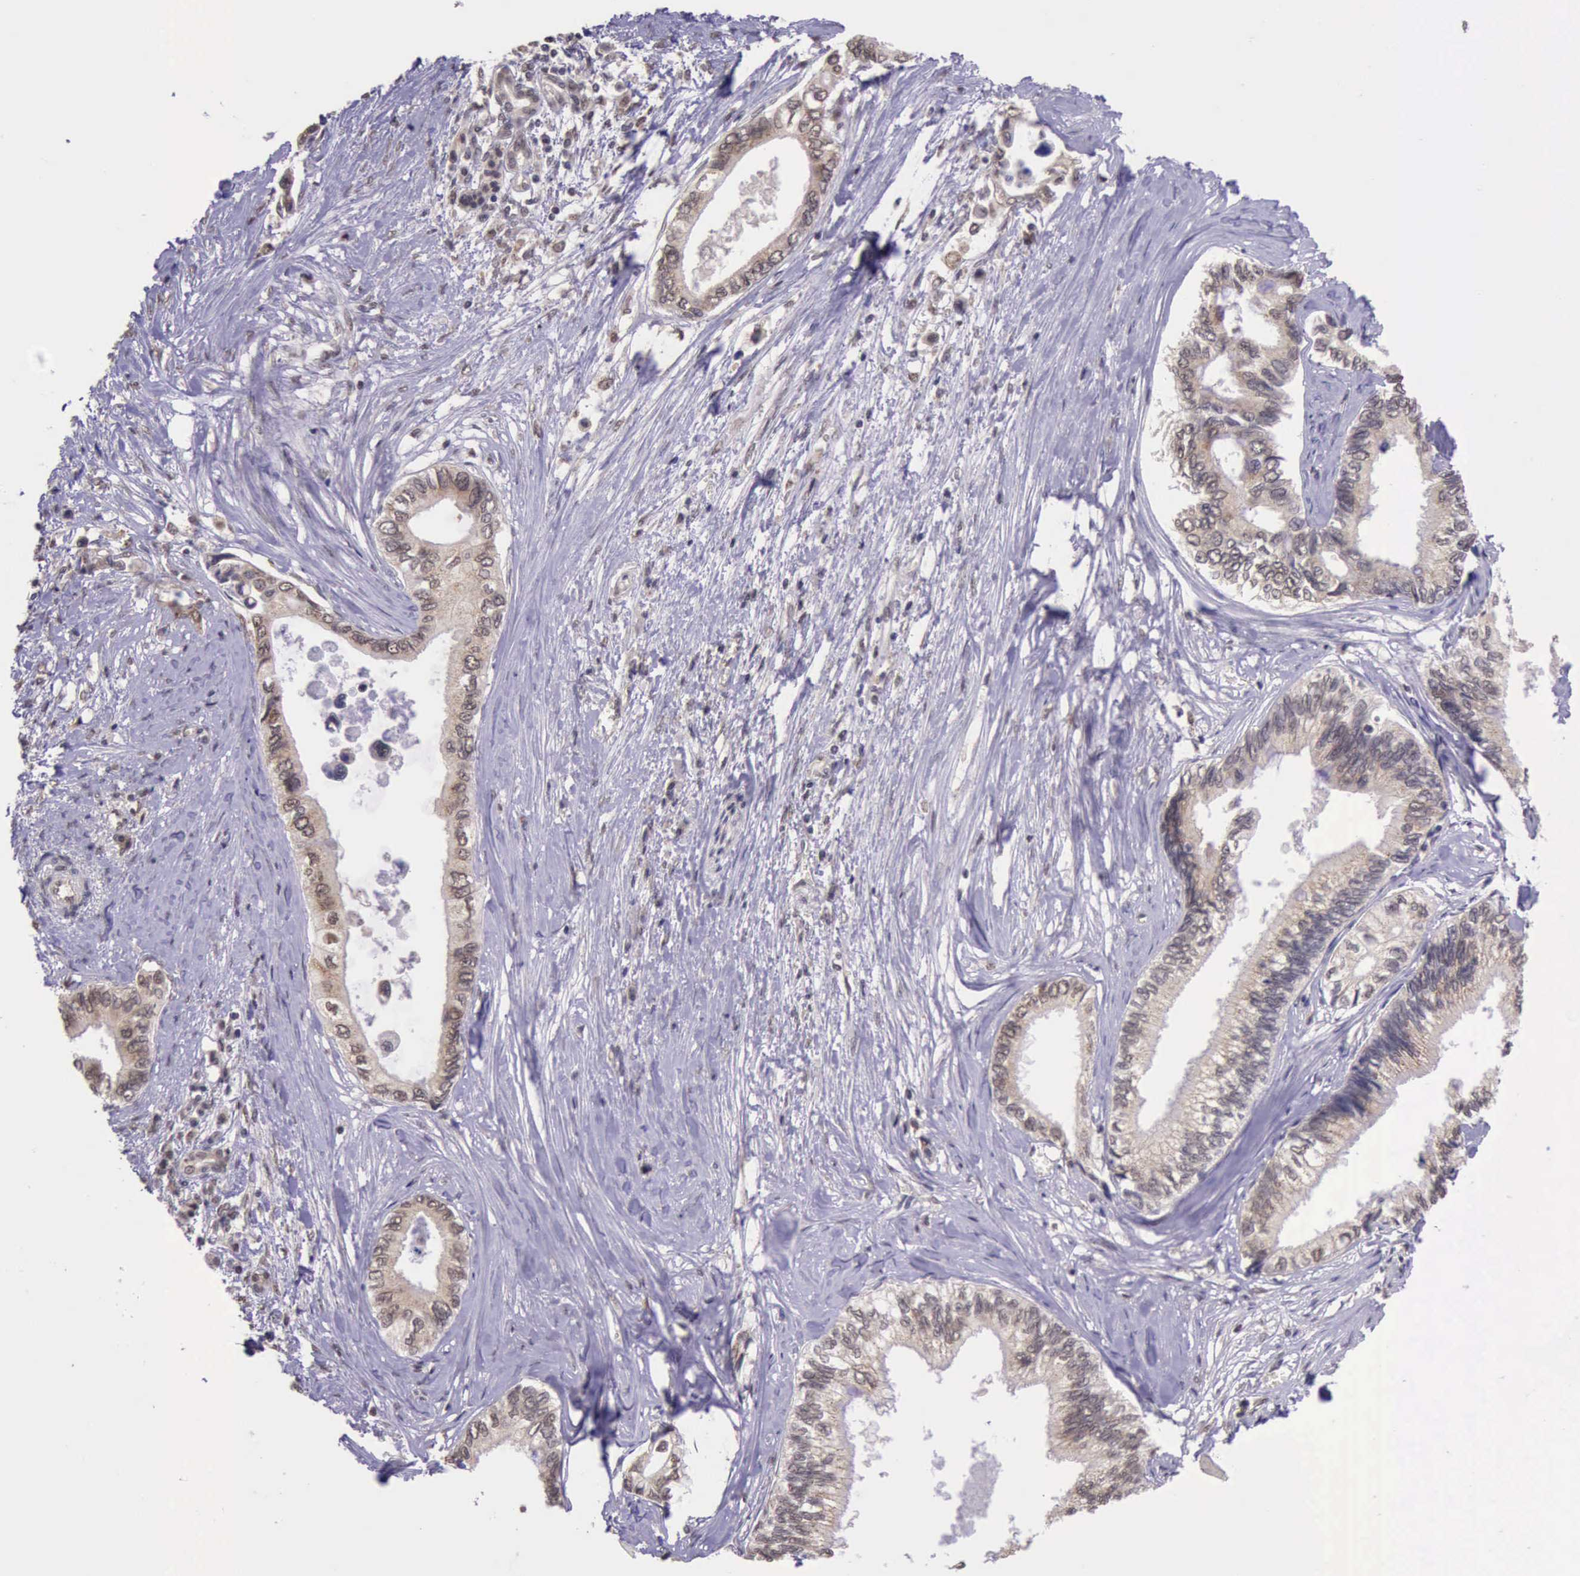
{"staining": {"intensity": "moderate", "quantity": ">75%", "location": "cytoplasmic/membranous,nuclear"}, "tissue": "pancreatic cancer", "cell_type": "Tumor cells", "image_type": "cancer", "snomed": [{"axis": "morphology", "description": "Adenocarcinoma, NOS"}, {"axis": "topography", "description": "Pancreas"}], "caption": "Pancreatic adenocarcinoma stained with immunohistochemistry shows moderate cytoplasmic/membranous and nuclear positivity in approximately >75% of tumor cells. (Brightfield microscopy of DAB IHC at high magnification).", "gene": "PRPF39", "patient": {"sex": "female", "age": 66}}